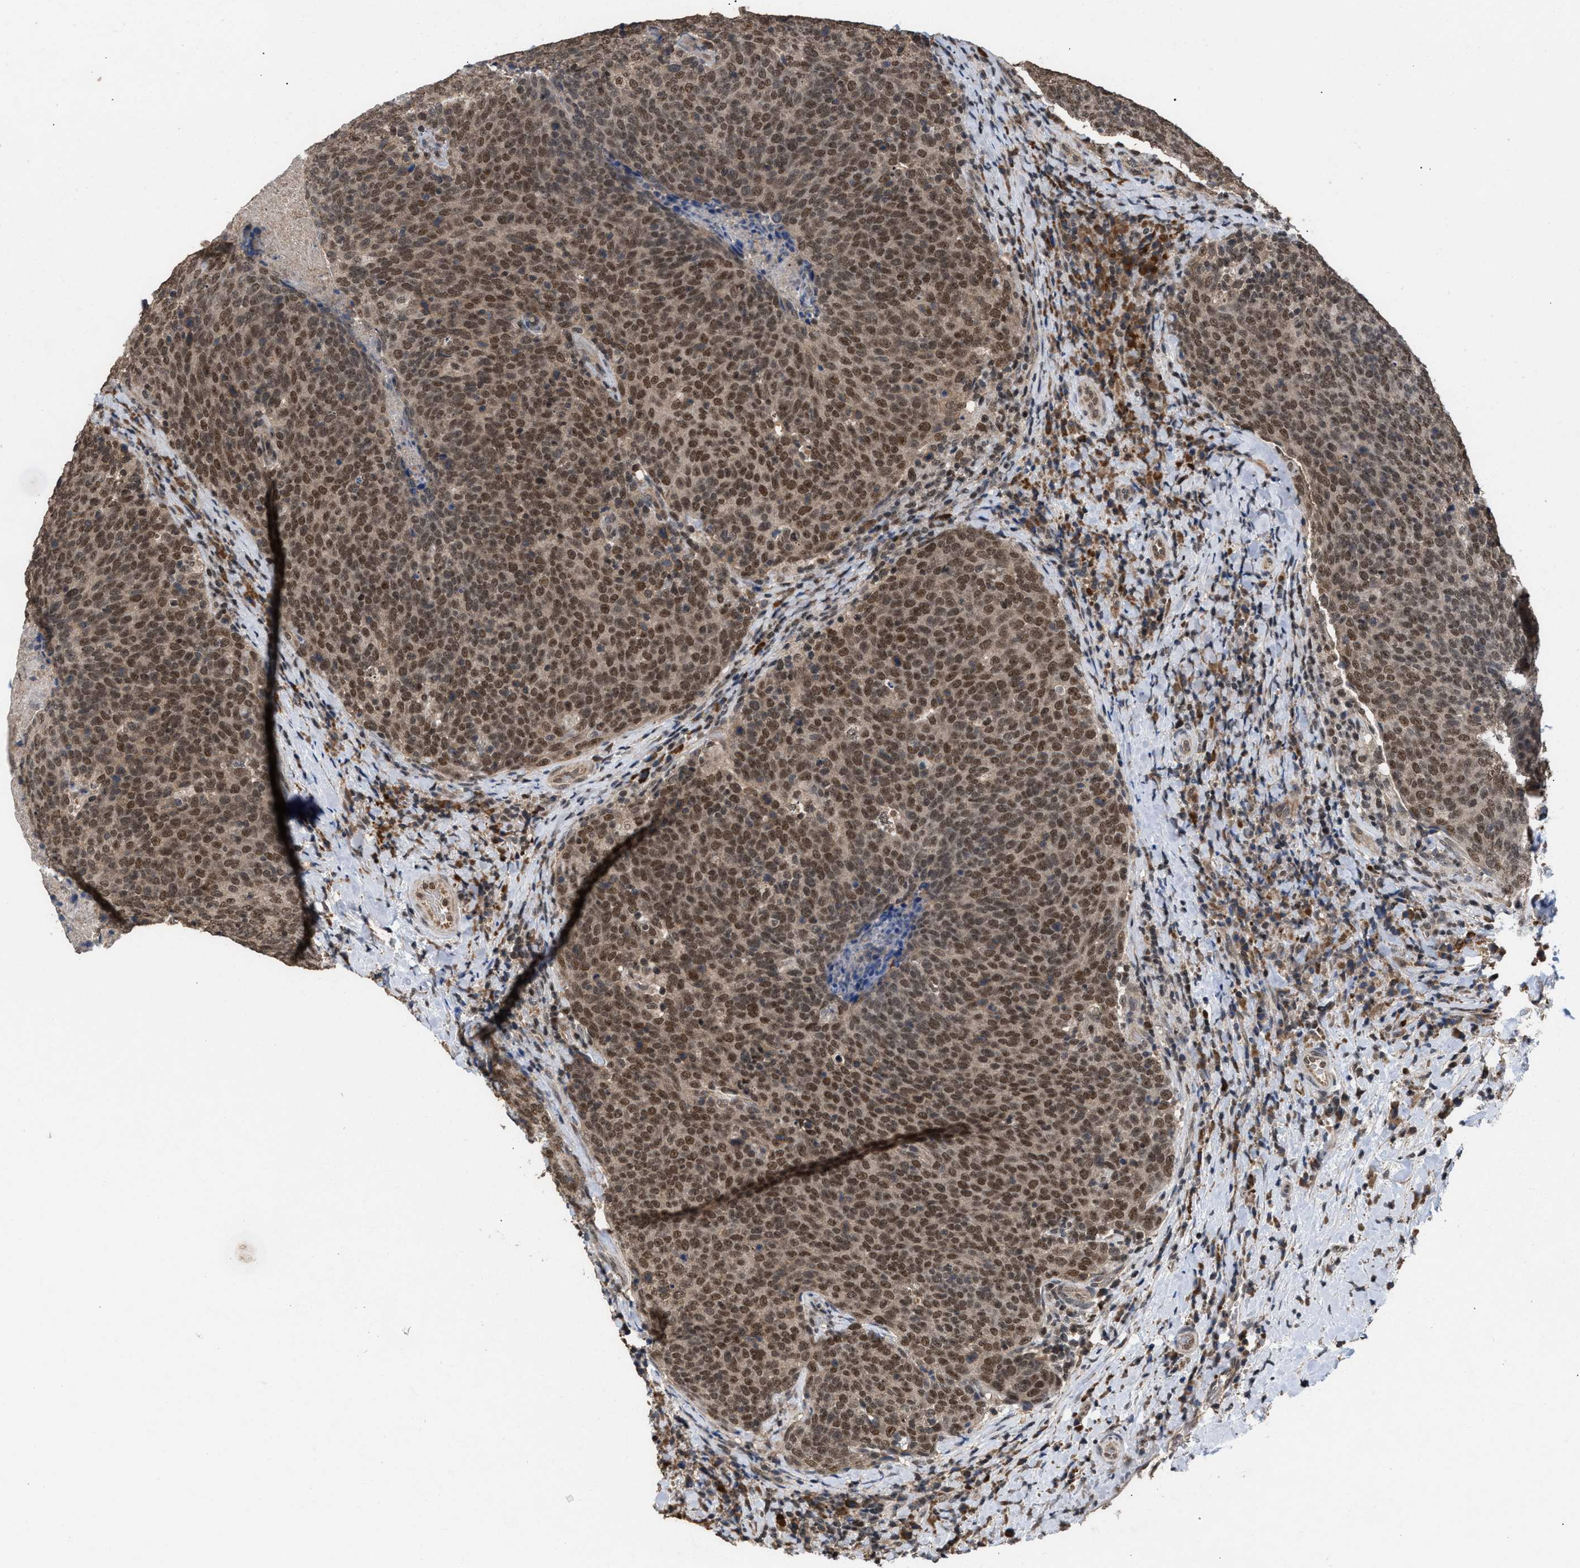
{"staining": {"intensity": "moderate", "quantity": ">75%", "location": "cytoplasmic/membranous,nuclear"}, "tissue": "head and neck cancer", "cell_type": "Tumor cells", "image_type": "cancer", "snomed": [{"axis": "morphology", "description": "Squamous cell carcinoma, NOS"}, {"axis": "morphology", "description": "Squamous cell carcinoma, metastatic, NOS"}, {"axis": "topography", "description": "Lymph node"}, {"axis": "topography", "description": "Head-Neck"}], "caption": "Squamous cell carcinoma (head and neck) stained with a brown dye exhibits moderate cytoplasmic/membranous and nuclear positive positivity in approximately >75% of tumor cells.", "gene": "C9orf78", "patient": {"sex": "male", "age": 62}}